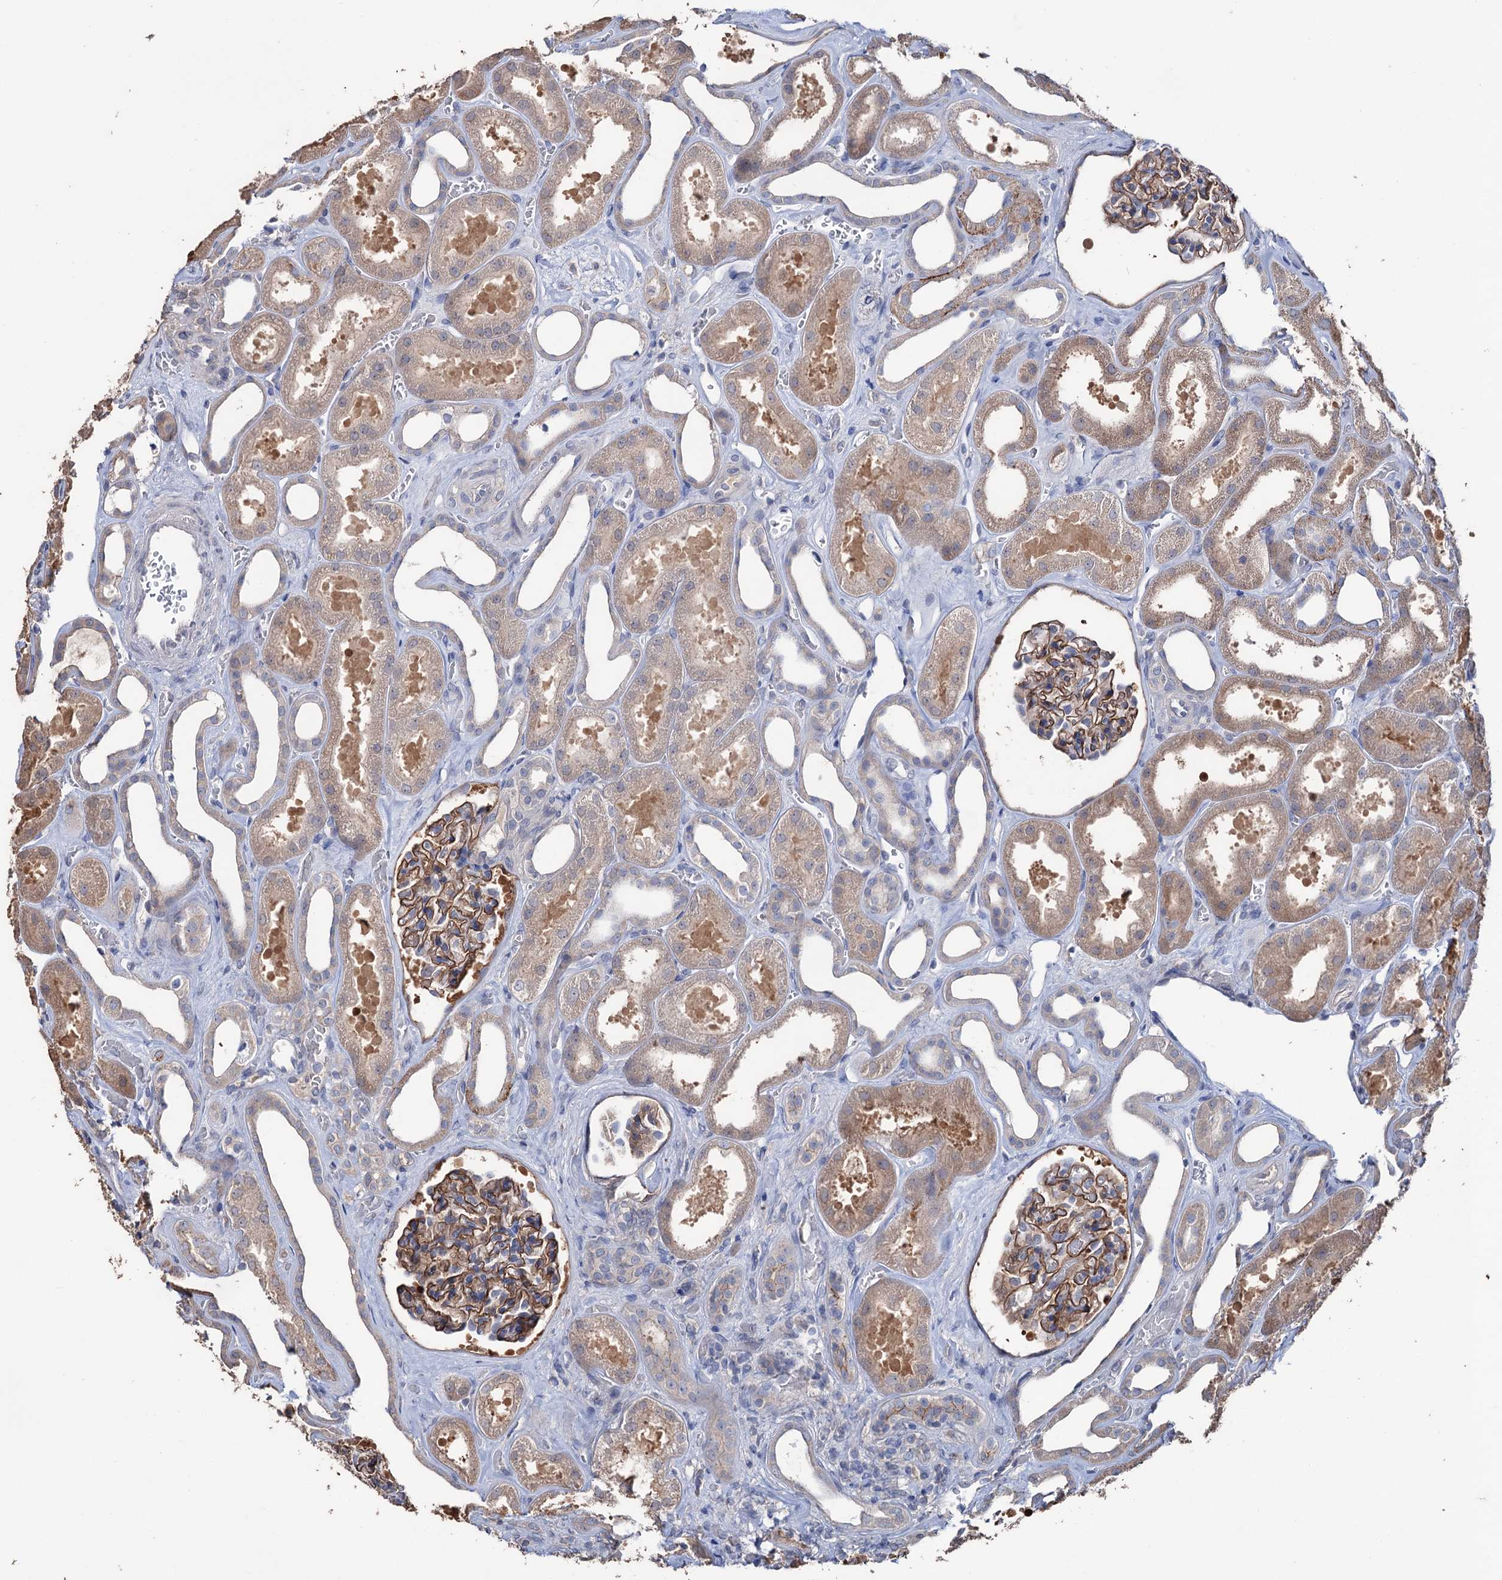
{"staining": {"intensity": "moderate", "quantity": "25%-75%", "location": "cytoplasmic/membranous"}, "tissue": "kidney", "cell_type": "Cells in glomeruli", "image_type": "normal", "snomed": [{"axis": "morphology", "description": "Normal tissue, NOS"}, {"axis": "morphology", "description": "Adenocarcinoma, NOS"}, {"axis": "topography", "description": "Kidney"}], "caption": "High-magnification brightfield microscopy of unremarkable kidney stained with DAB (3,3'-diaminobenzidine) (brown) and counterstained with hematoxylin (blue). cells in glomeruli exhibit moderate cytoplasmic/membranous positivity is present in about25%-75% of cells. The protein is stained brown, and the nuclei are stained in blue (DAB (3,3'-diaminobenzidine) IHC with brightfield microscopy, high magnification).", "gene": "EPB41L5", "patient": {"sex": "female", "age": 68}}